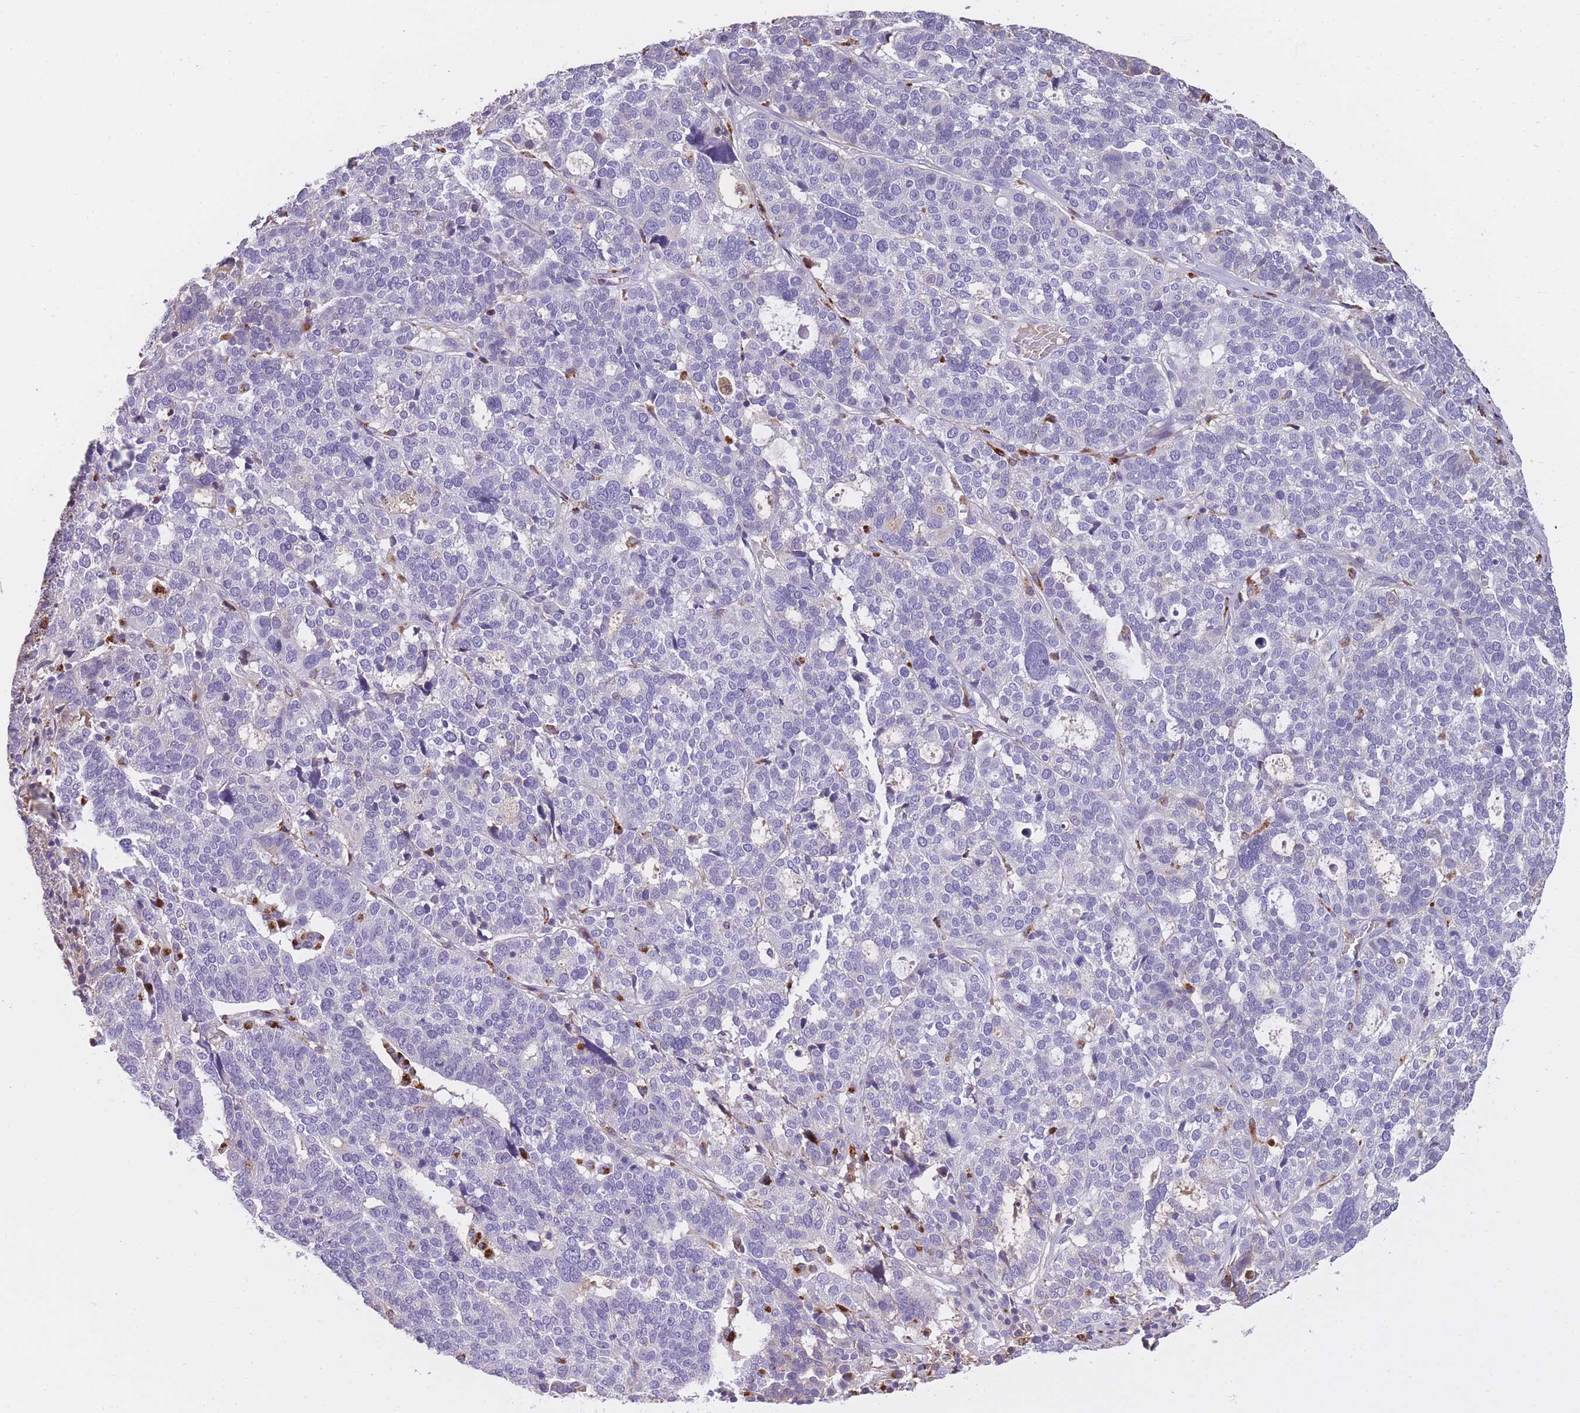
{"staining": {"intensity": "weak", "quantity": "25%-75%", "location": "cytoplasmic/membranous"}, "tissue": "ovarian cancer", "cell_type": "Tumor cells", "image_type": "cancer", "snomed": [{"axis": "morphology", "description": "Cystadenocarcinoma, serous, NOS"}, {"axis": "topography", "description": "Ovary"}], "caption": "The histopathology image exhibits staining of ovarian cancer (serous cystadenocarcinoma), revealing weak cytoplasmic/membranous protein expression (brown color) within tumor cells.", "gene": "GNAT1", "patient": {"sex": "female", "age": 59}}